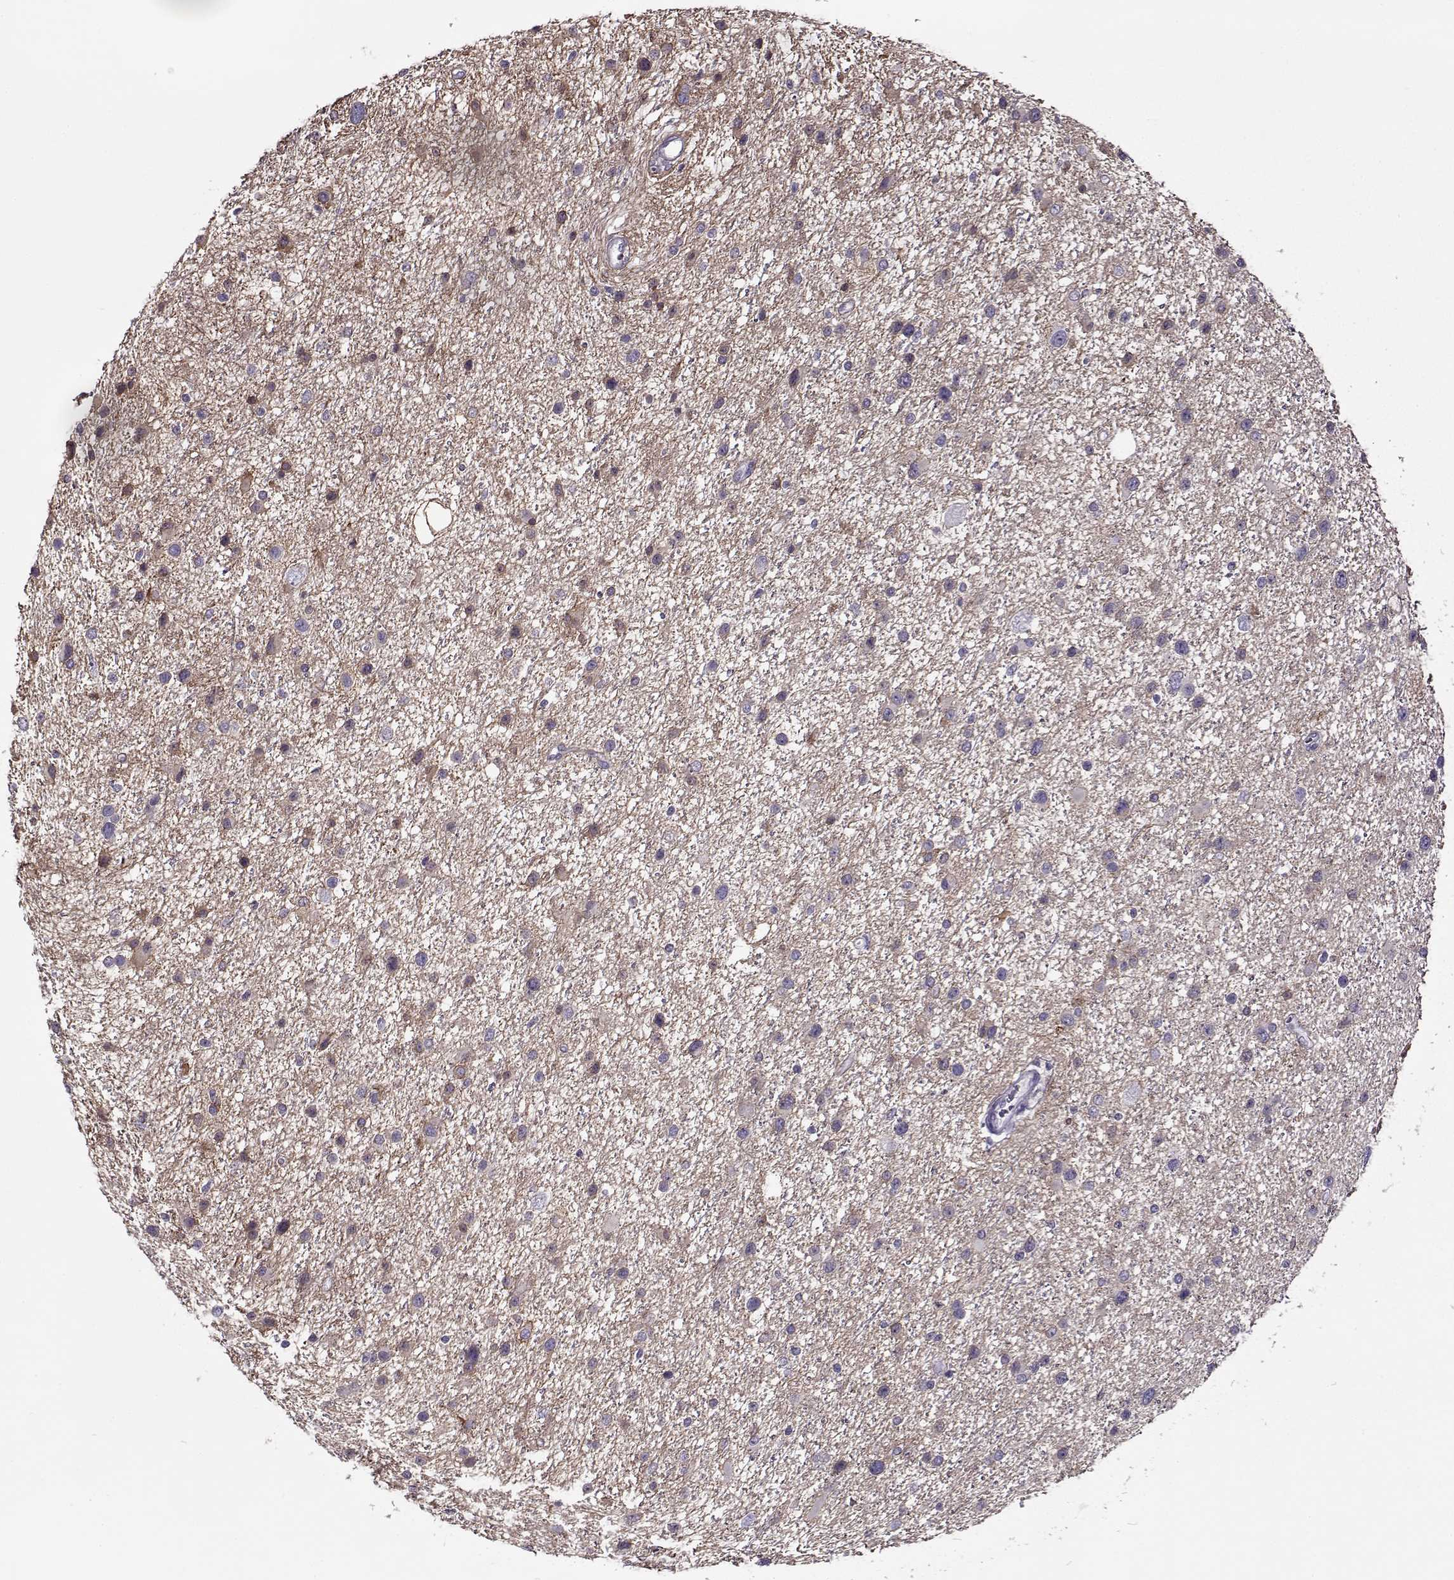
{"staining": {"intensity": "negative", "quantity": "none", "location": "none"}, "tissue": "glioma", "cell_type": "Tumor cells", "image_type": "cancer", "snomed": [{"axis": "morphology", "description": "Glioma, malignant, Low grade"}, {"axis": "topography", "description": "Brain"}], "caption": "DAB (3,3'-diaminobenzidine) immunohistochemical staining of human glioma demonstrates no significant expression in tumor cells.", "gene": "PP2D1", "patient": {"sex": "female", "age": 32}}